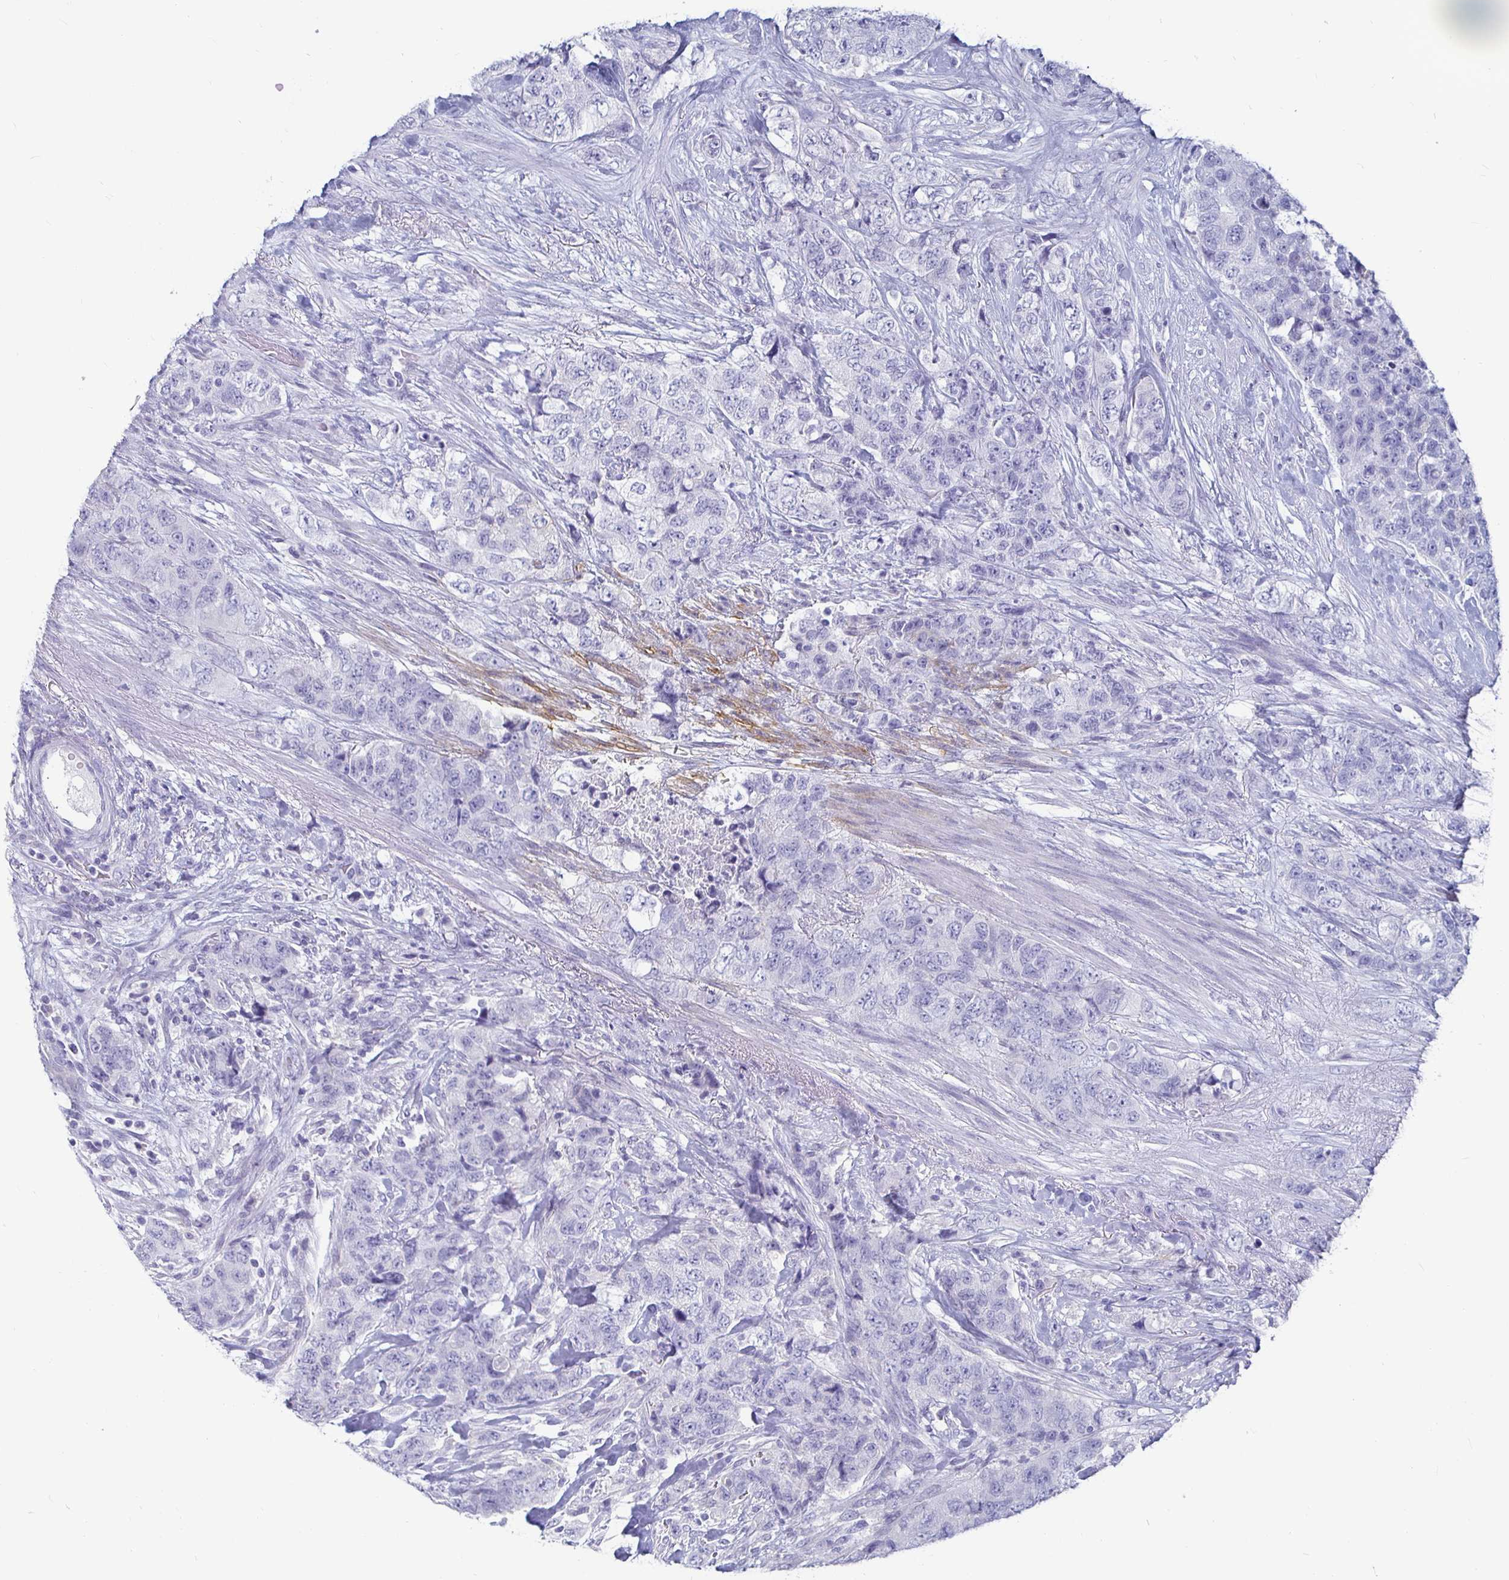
{"staining": {"intensity": "negative", "quantity": "none", "location": "none"}, "tissue": "urothelial cancer", "cell_type": "Tumor cells", "image_type": "cancer", "snomed": [{"axis": "morphology", "description": "Urothelial carcinoma, High grade"}, {"axis": "topography", "description": "Urinary bladder"}], "caption": "The IHC histopathology image has no significant positivity in tumor cells of urothelial carcinoma (high-grade) tissue.", "gene": "CA9", "patient": {"sex": "female", "age": 78}}